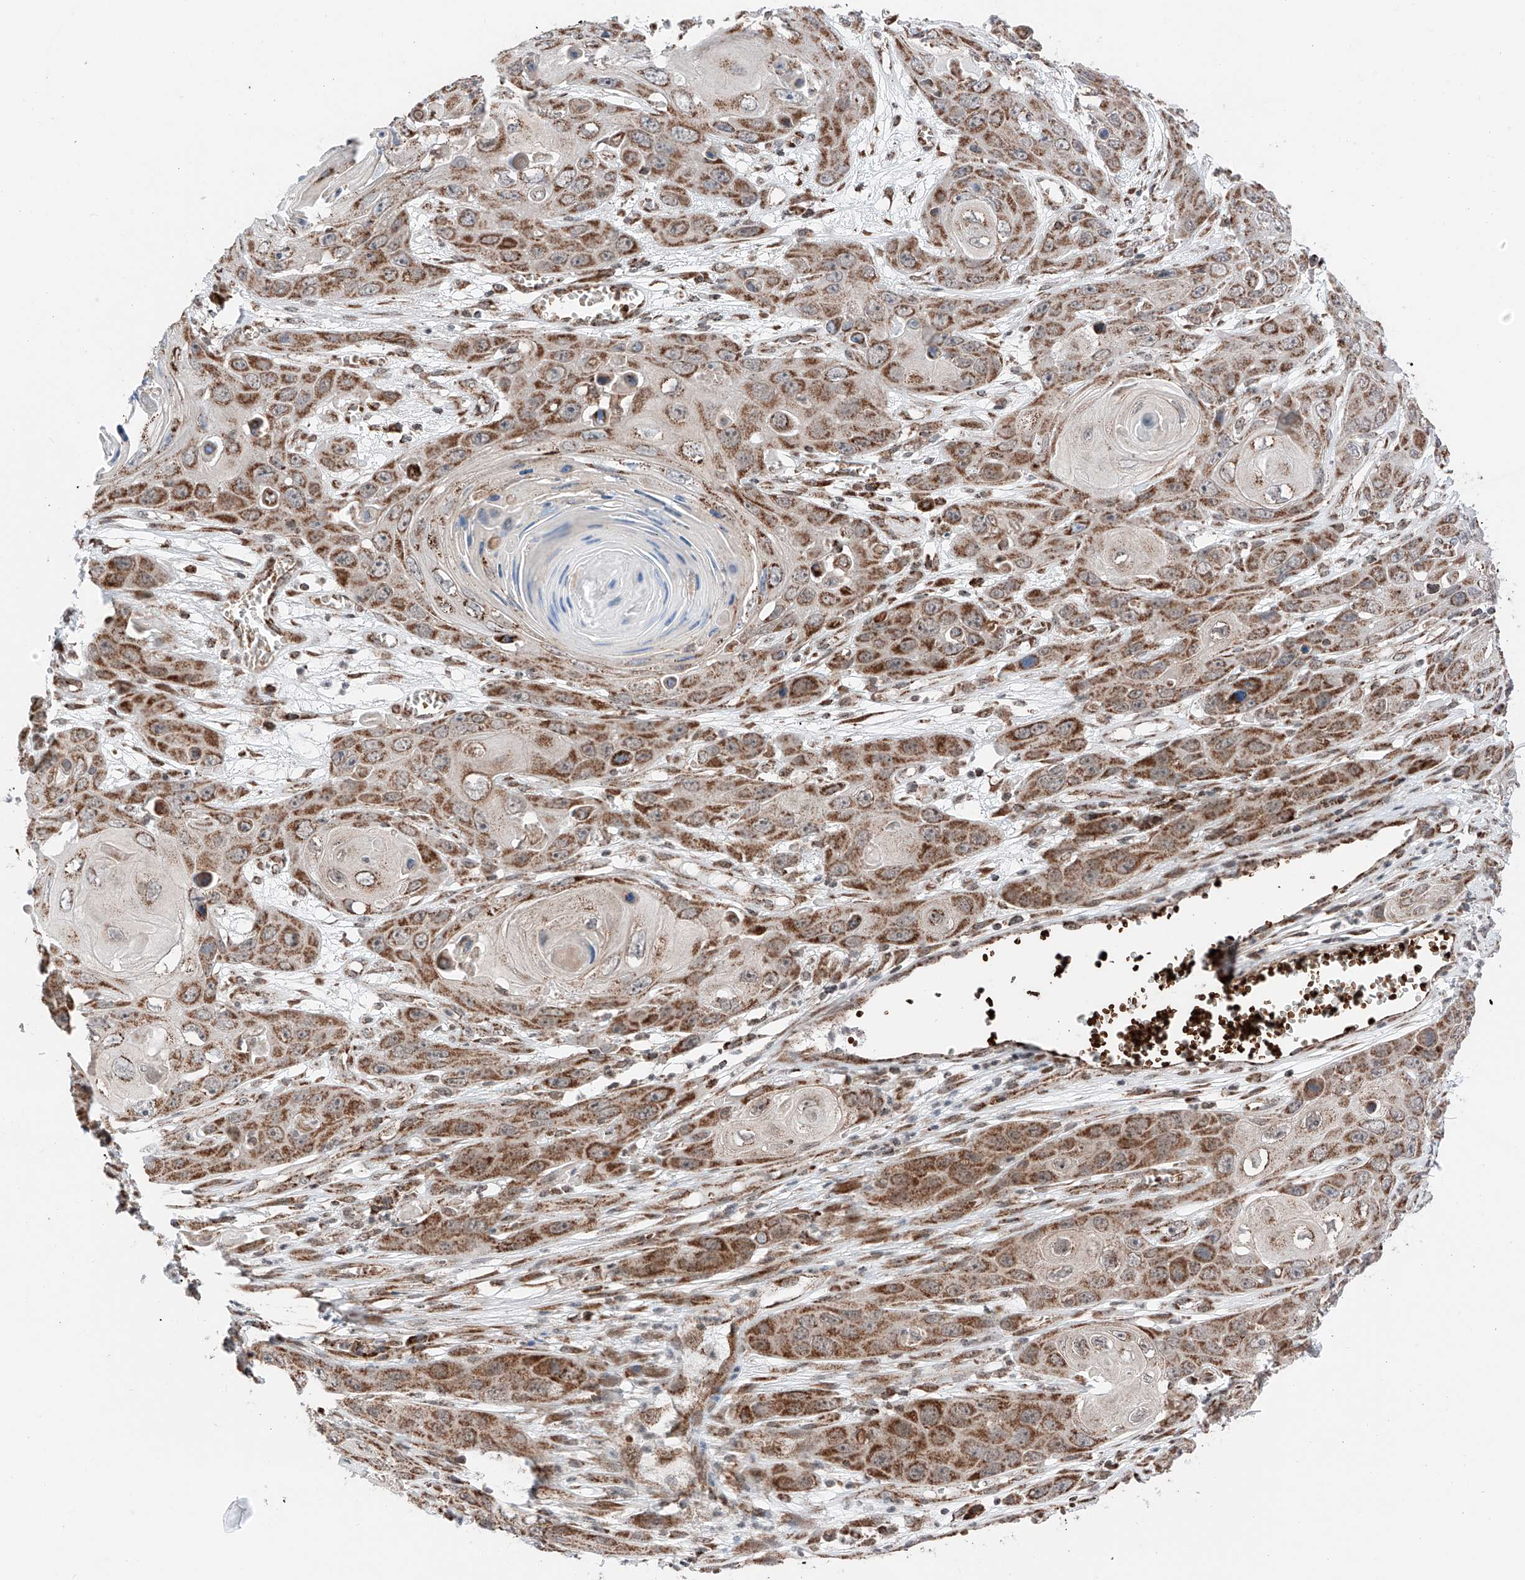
{"staining": {"intensity": "moderate", "quantity": ">75%", "location": "cytoplasmic/membranous"}, "tissue": "skin cancer", "cell_type": "Tumor cells", "image_type": "cancer", "snomed": [{"axis": "morphology", "description": "Squamous cell carcinoma, NOS"}, {"axis": "topography", "description": "Skin"}], "caption": "A high-resolution micrograph shows immunohistochemistry staining of skin cancer, which shows moderate cytoplasmic/membranous staining in approximately >75% of tumor cells.", "gene": "ZSCAN29", "patient": {"sex": "male", "age": 55}}